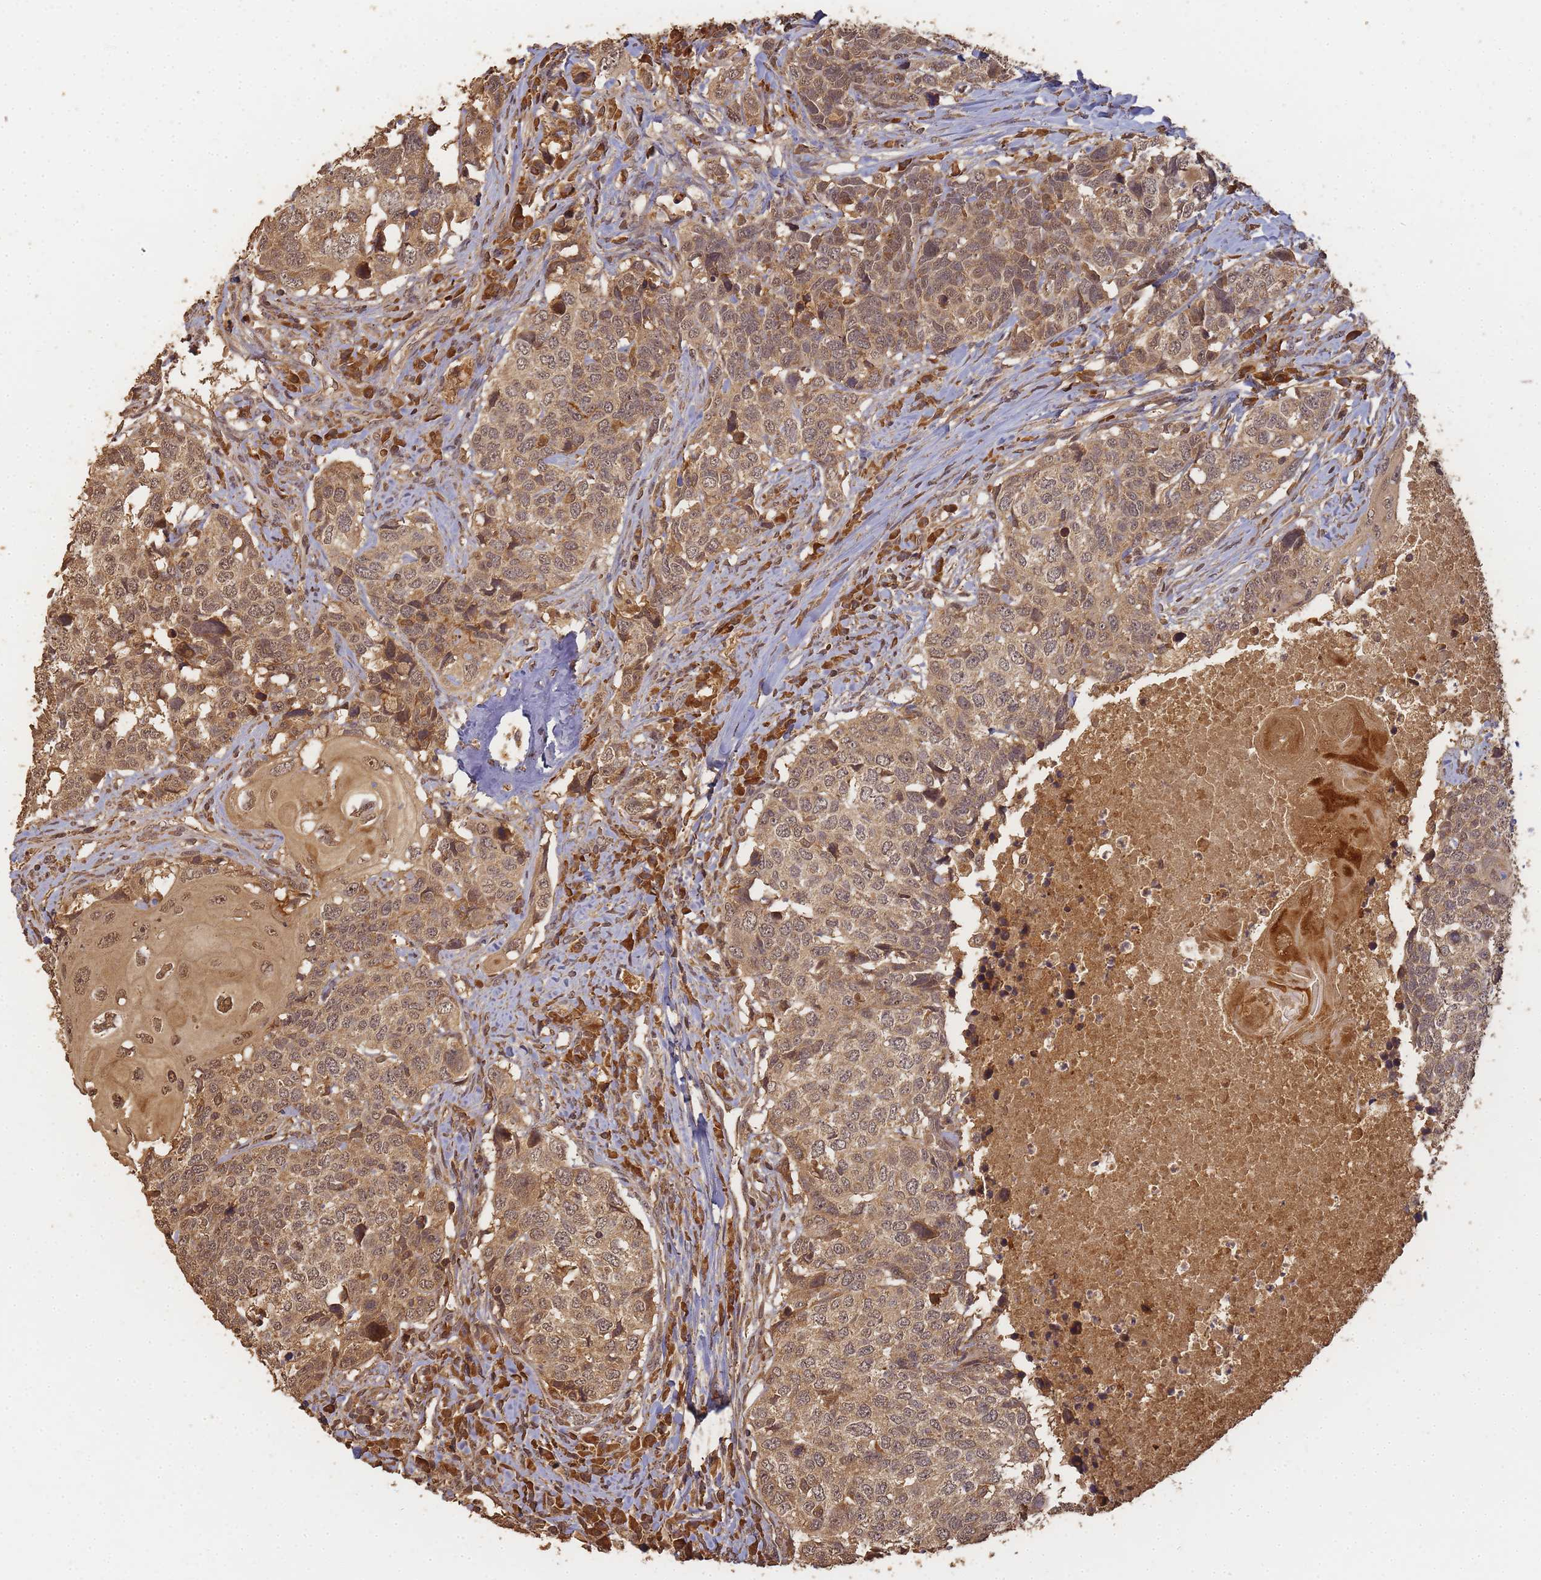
{"staining": {"intensity": "weak", "quantity": ">75%", "location": "cytoplasmic/membranous,nuclear"}, "tissue": "head and neck cancer", "cell_type": "Tumor cells", "image_type": "cancer", "snomed": [{"axis": "morphology", "description": "Squamous cell carcinoma, NOS"}, {"axis": "topography", "description": "Head-Neck"}], "caption": "High-magnification brightfield microscopy of head and neck cancer stained with DAB (3,3'-diaminobenzidine) (brown) and counterstained with hematoxylin (blue). tumor cells exhibit weak cytoplasmic/membranous and nuclear expression is present in approximately>75% of cells.", "gene": "ALKBH1", "patient": {"sex": "male", "age": 66}}